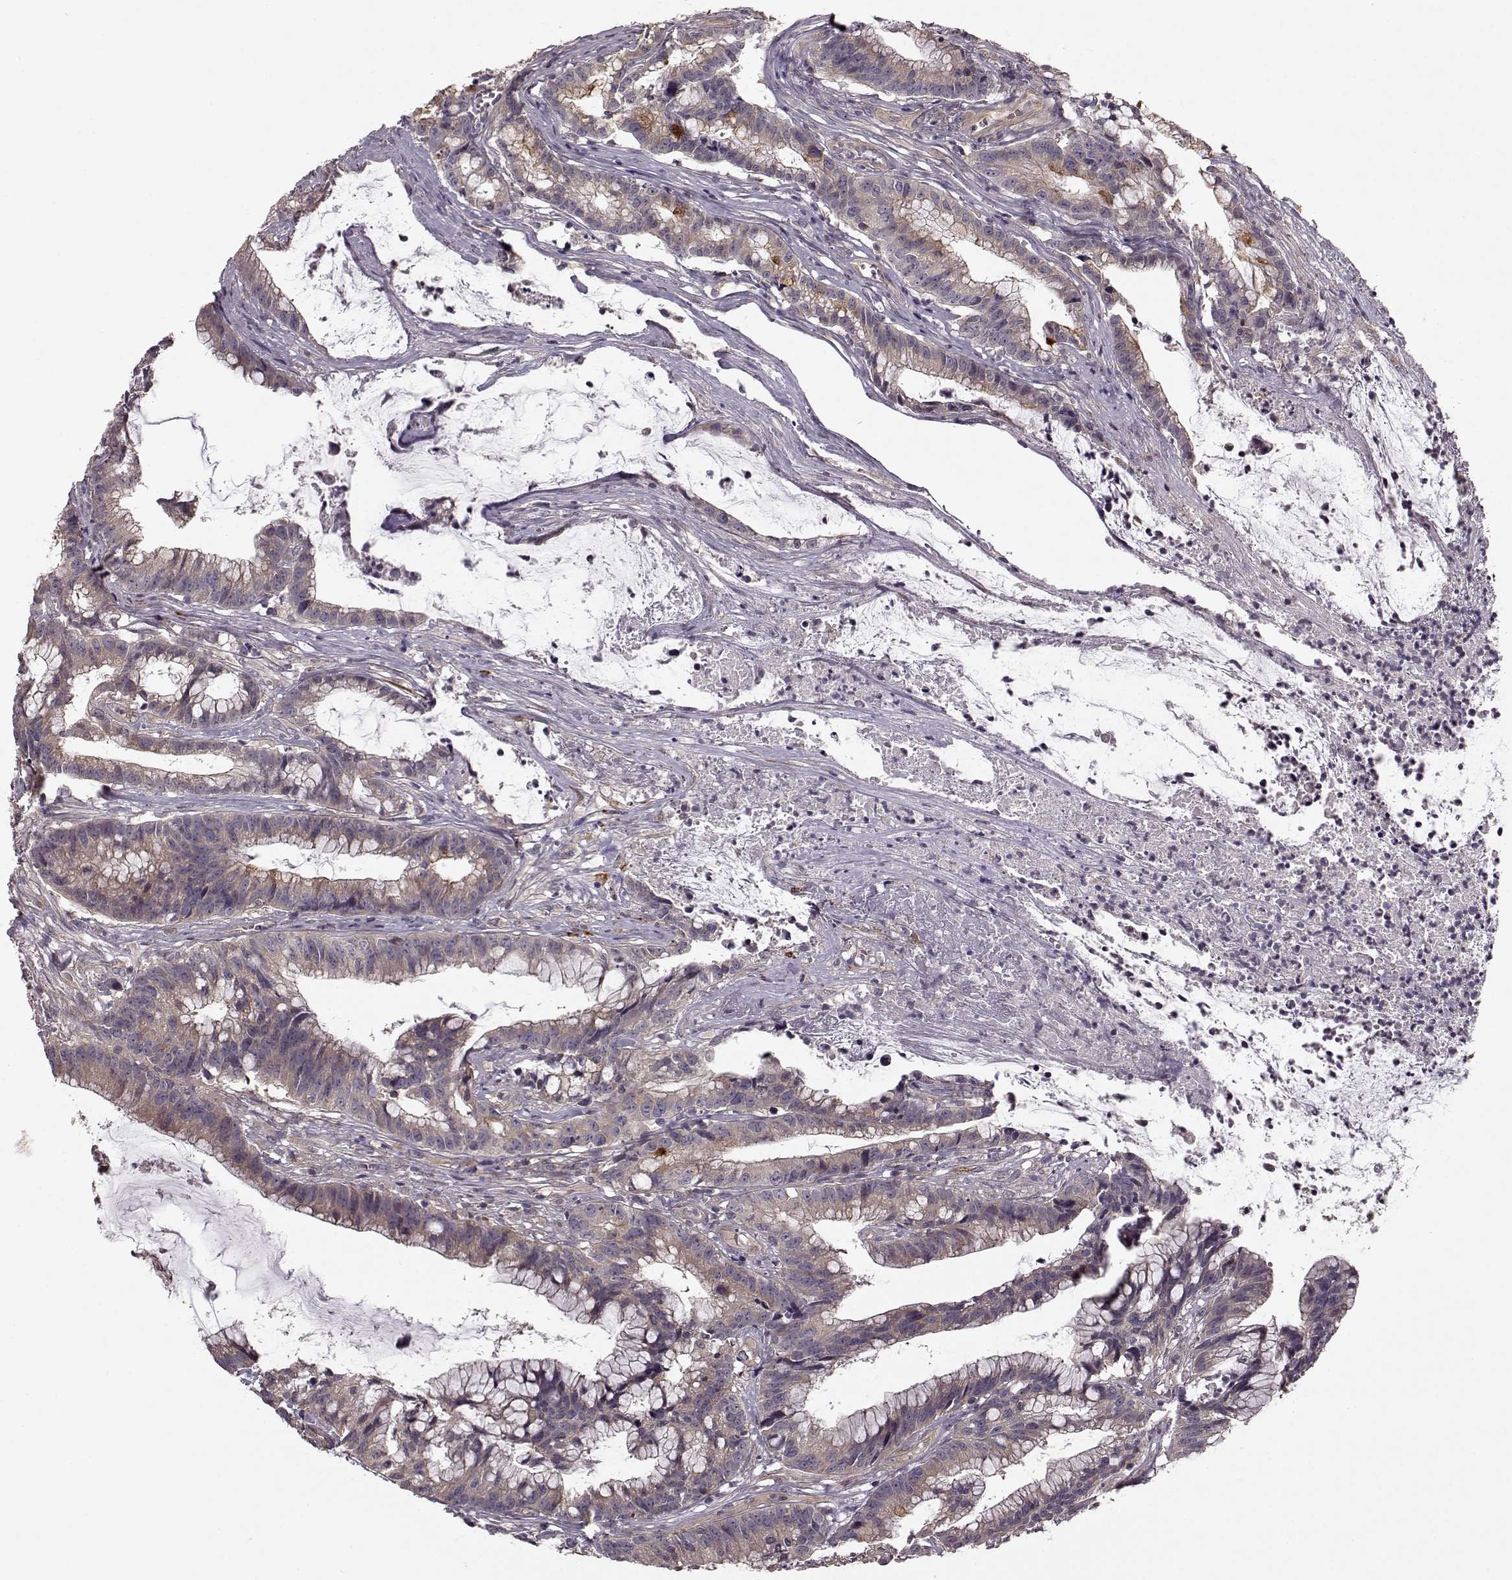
{"staining": {"intensity": "weak", "quantity": ">75%", "location": "cytoplasmic/membranous"}, "tissue": "colorectal cancer", "cell_type": "Tumor cells", "image_type": "cancer", "snomed": [{"axis": "morphology", "description": "Adenocarcinoma, NOS"}, {"axis": "topography", "description": "Colon"}], "caption": "Protein analysis of colorectal cancer (adenocarcinoma) tissue shows weak cytoplasmic/membranous positivity in about >75% of tumor cells.", "gene": "SLAIN2", "patient": {"sex": "female", "age": 78}}